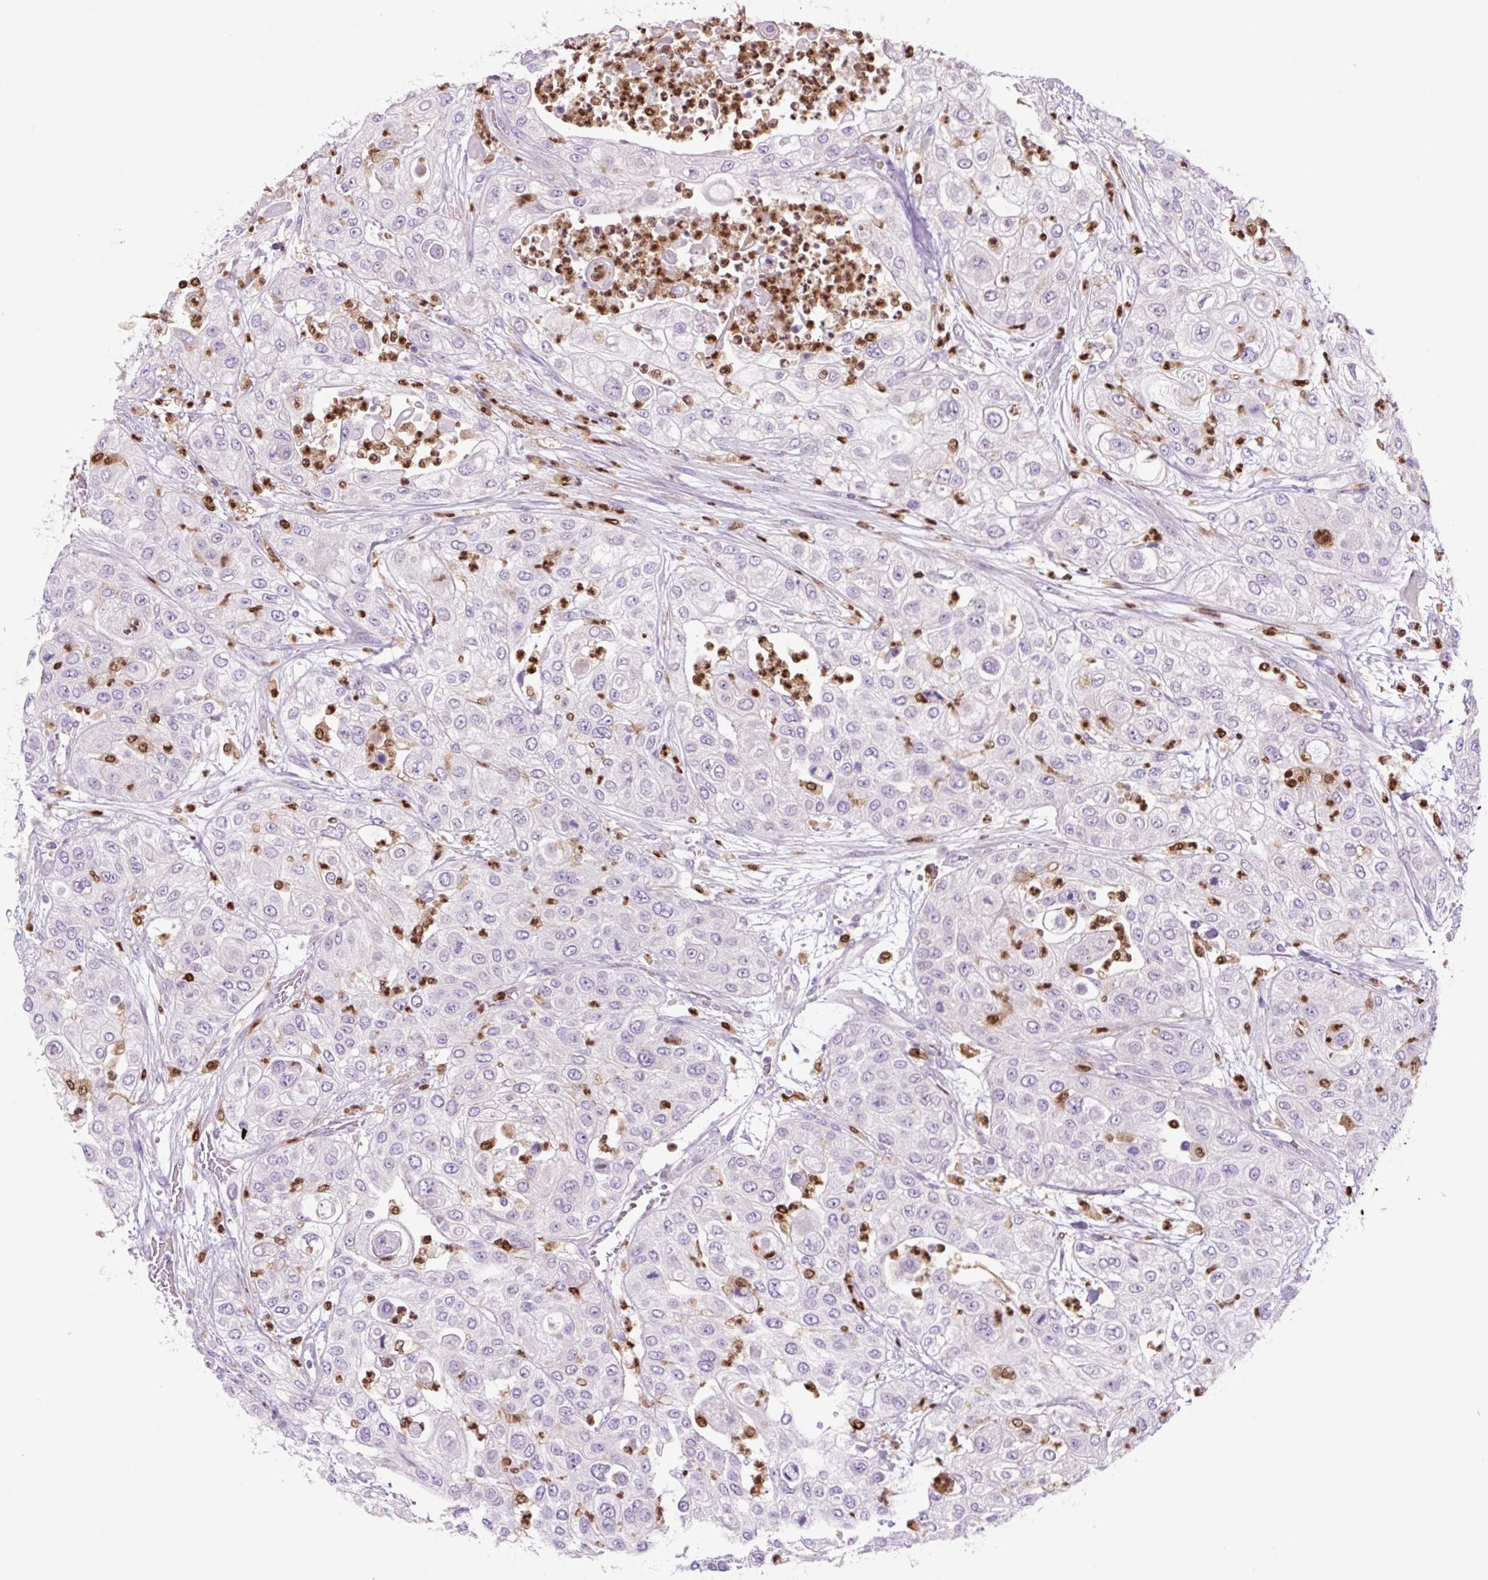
{"staining": {"intensity": "negative", "quantity": "none", "location": "none"}, "tissue": "urothelial cancer", "cell_type": "Tumor cells", "image_type": "cancer", "snomed": [{"axis": "morphology", "description": "Urothelial carcinoma, High grade"}, {"axis": "topography", "description": "Urinary bladder"}], "caption": "Immunohistochemistry (IHC) of human urothelial carcinoma (high-grade) reveals no positivity in tumor cells.", "gene": "SPI1", "patient": {"sex": "female", "age": 79}}